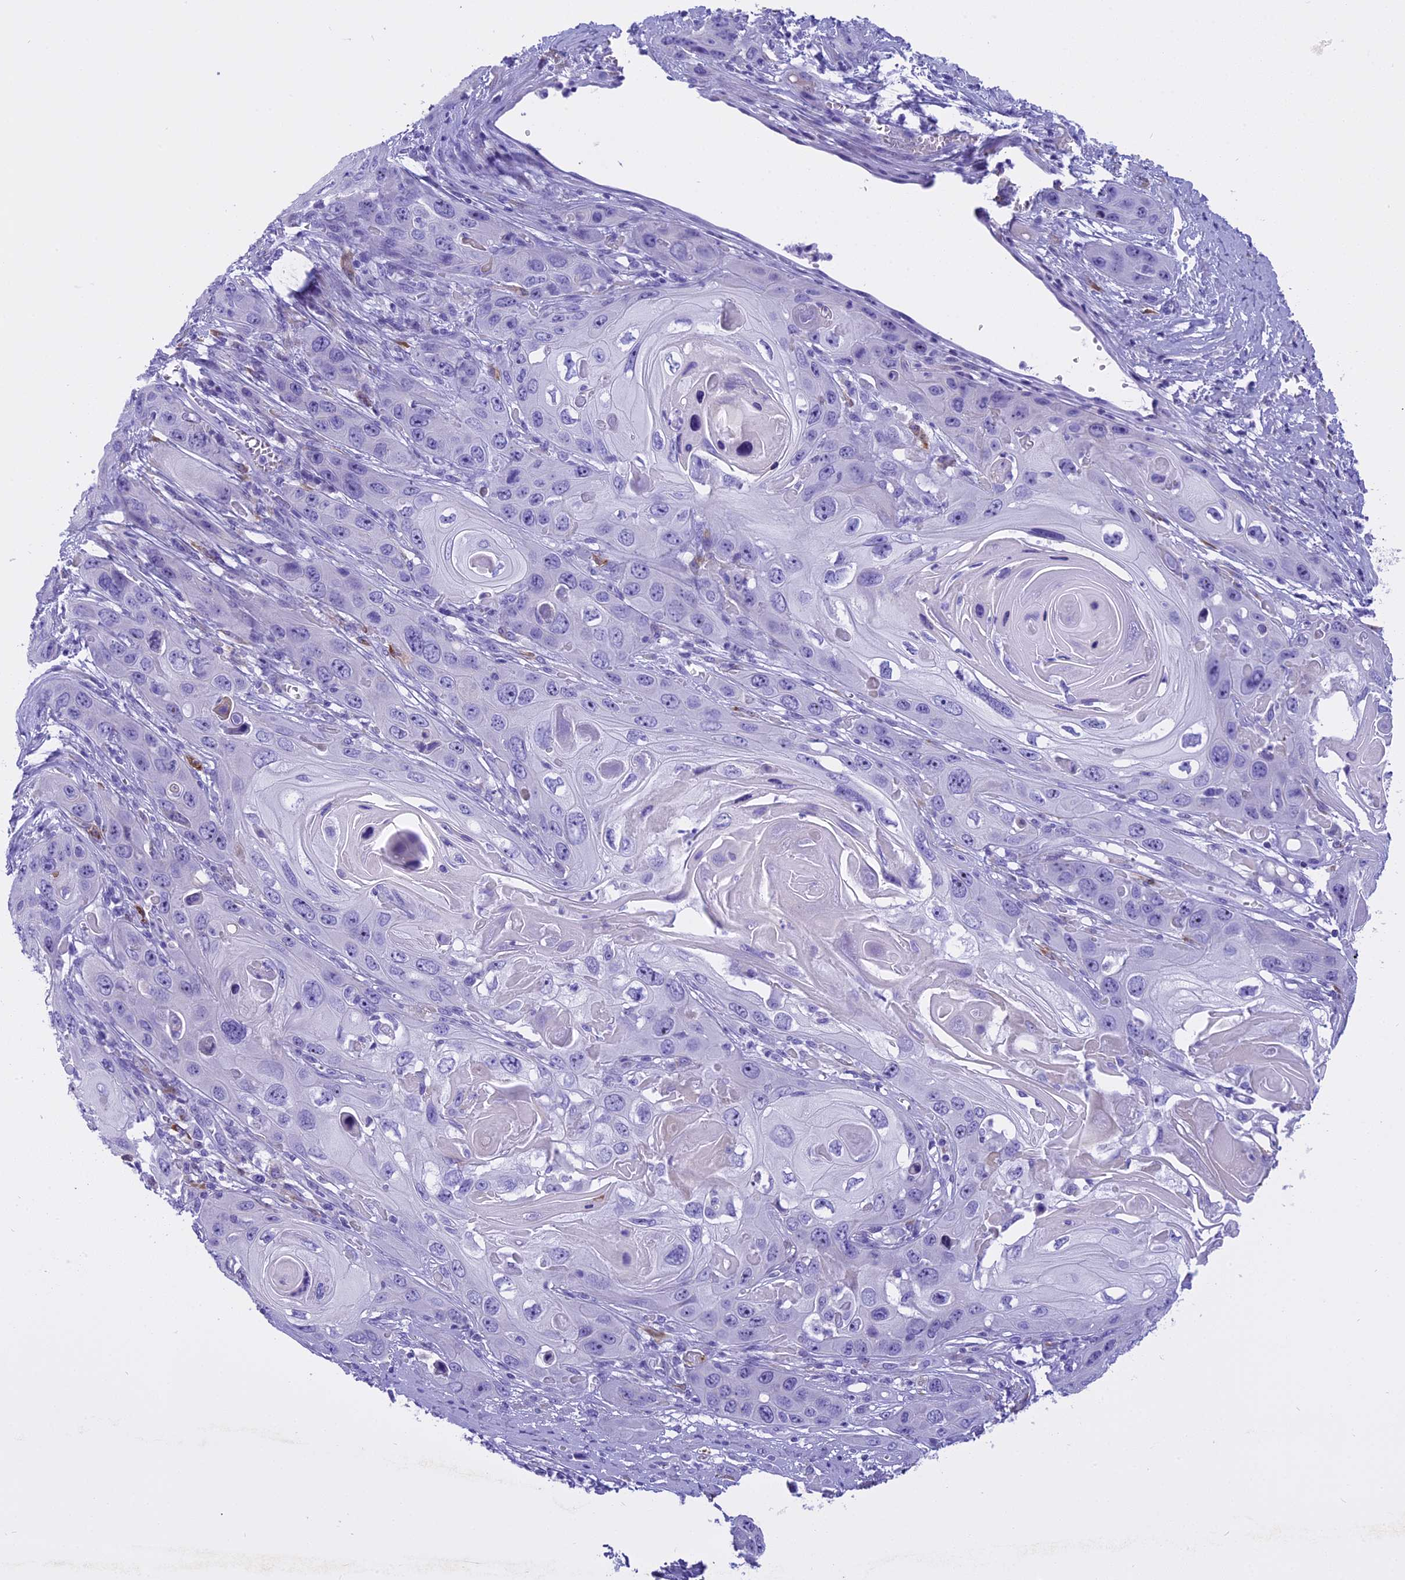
{"staining": {"intensity": "negative", "quantity": "none", "location": "none"}, "tissue": "skin cancer", "cell_type": "Tumor cells", "image_type": "cancer", "snomed": [{"axis": "morphology", "description": "Squamous cell carcinoma, NOS"}, {"axis": "topography", "description": "Skin"}], "caption": "This is an immunohistochemistry (IHC) photomicrograph of skin squamous cell carcinoma. There is no positivity in tumor cells.", "gene": "KCTD14", "patient": {"sex": "male", "age": 55}}